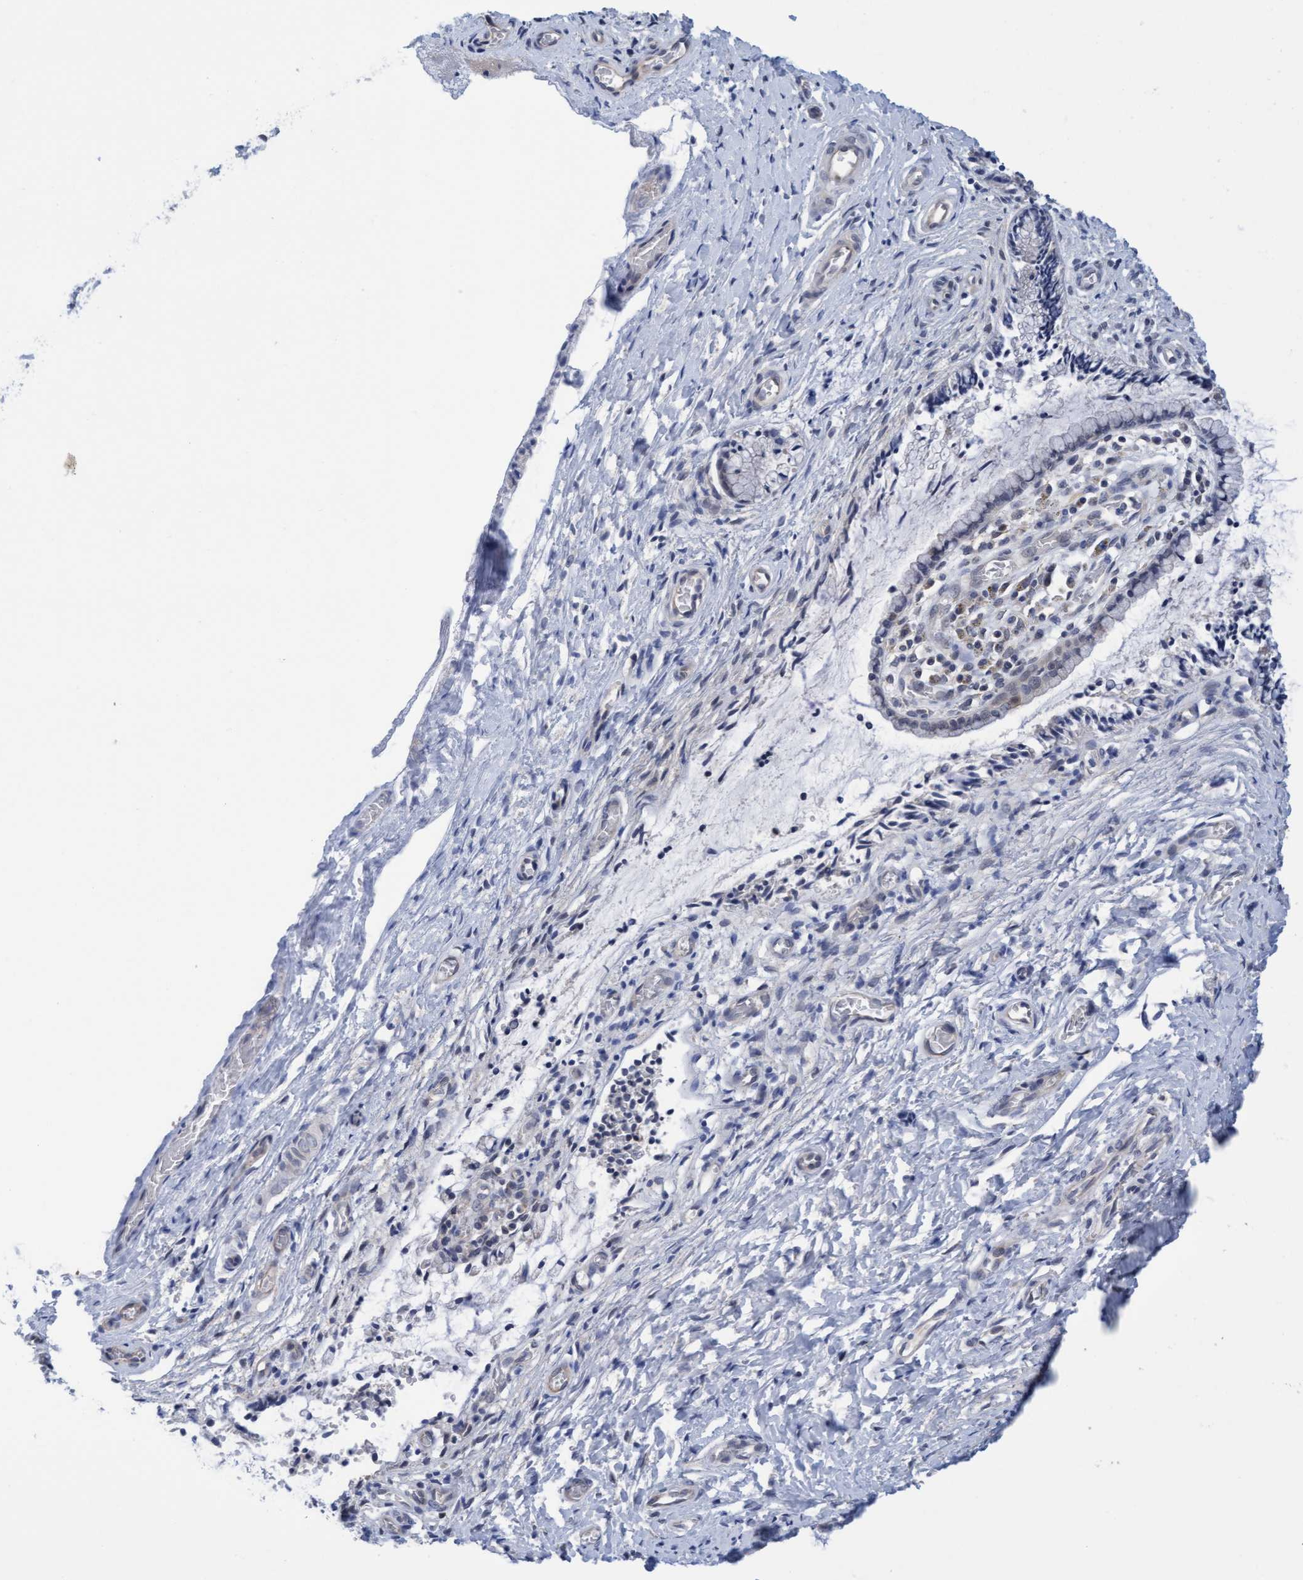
{"staining": {"intensity": "weak", "quantity": "25%-75%", "location": "cytoplasmic/membranous"}, "tissue": "cervix", "cell_type": "Glandular cells", "image_type": "normal", "snomed": [{"axis": "morphology", "description": "Normal tissue, NOS"}, {"axis": "topography", "description": "Cervix"}], "caption": "Immunohistochemistry (DAB (3,3'-diaminobenzidine)) staining of unremarkable cervix demonstrates weak cytoplasmic/membranous protein positivity in approximately 25%-75% of glandular cells. The staining was performed using DAB, with brown indicating positive protein expression. Nuclei are stained blue with hematoxylin.", "gene": "AMZ2", "patient": {"sex": "female", "age": 55}}